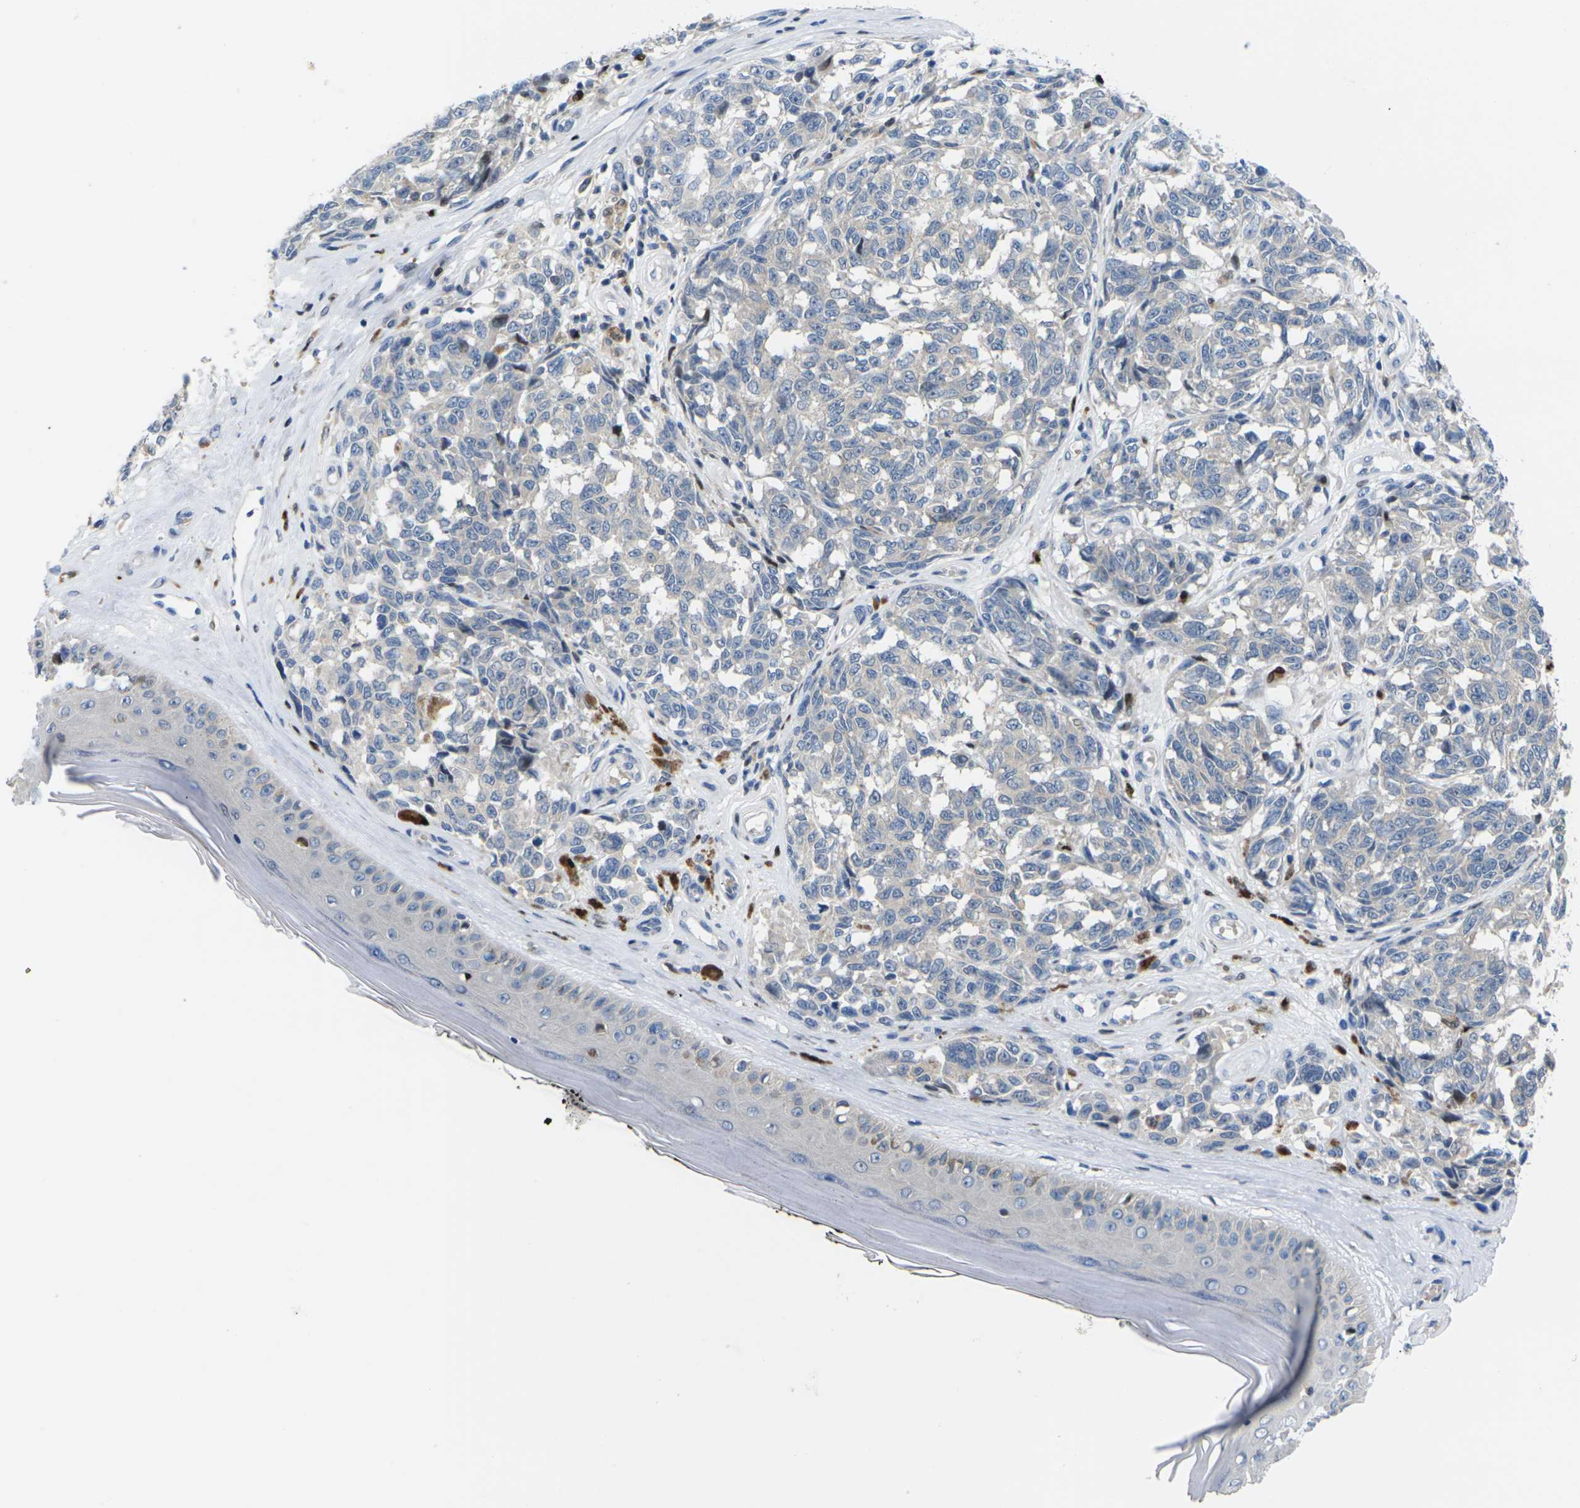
{"staining": {"intensity": "weak", "quantity": ">75%", "location": "cytoplasmic/membranous"}, "tissue": "melanoma", "cell_type": "Tumor cells", "image_type": "cancer", "snomed": [{"axis": "morphology", "description": "Malignant melanoma, NOS"}, {"axis": "topography", "description": "Skin"}], "caption": "A low amount of weak cytoplasmic/membranous positivity is identified in about >75% of tumor cells in melanoma tissue. The protein of interest is shown in brown color, while the nuclei are stained blue.", "gene": "RPS6KA3", "patient": {"sex": "female", "age": 64}}